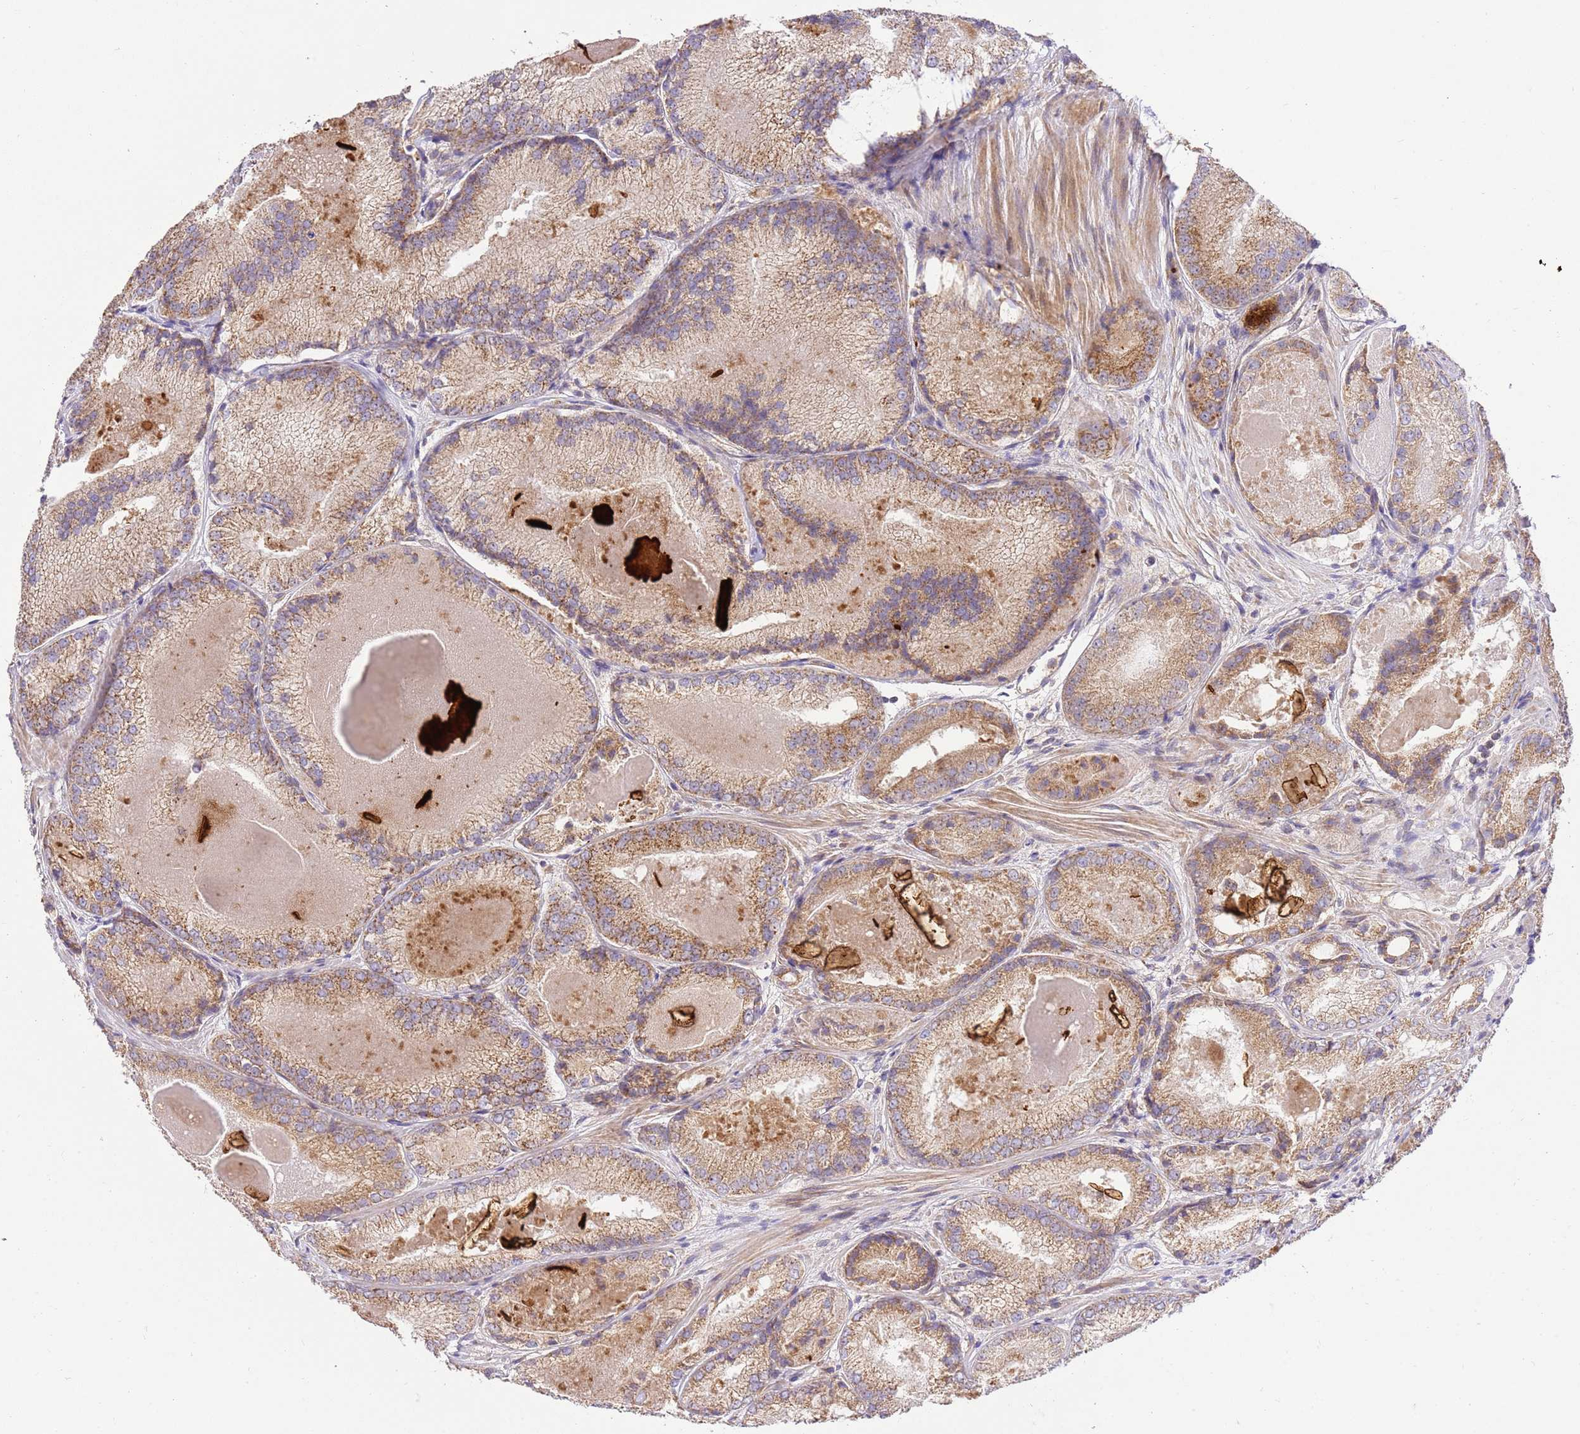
{"staining": {"intensity": "moderate", "quantity": ">75%", "location": "cytoplasmic/membranous"}, "tissue": "prostate cancer", "cell_type": "Tumor cells", "image_type": "cancer", "snomed": [{"axis": "morphology", "description": "Adenocarcinoma, Low grade"}, {"axis": "topography", "description": "Prostate"}], "caption": "About >75% of tumor cells in human low-grade adenocarcinoma (prostate) show moderate cytoplasmic/membranous protein positivity as visualized by brown immunohistochemical staining.", "gene": "SPATA2L", "patient": {"sex": "male", "age": 68}}